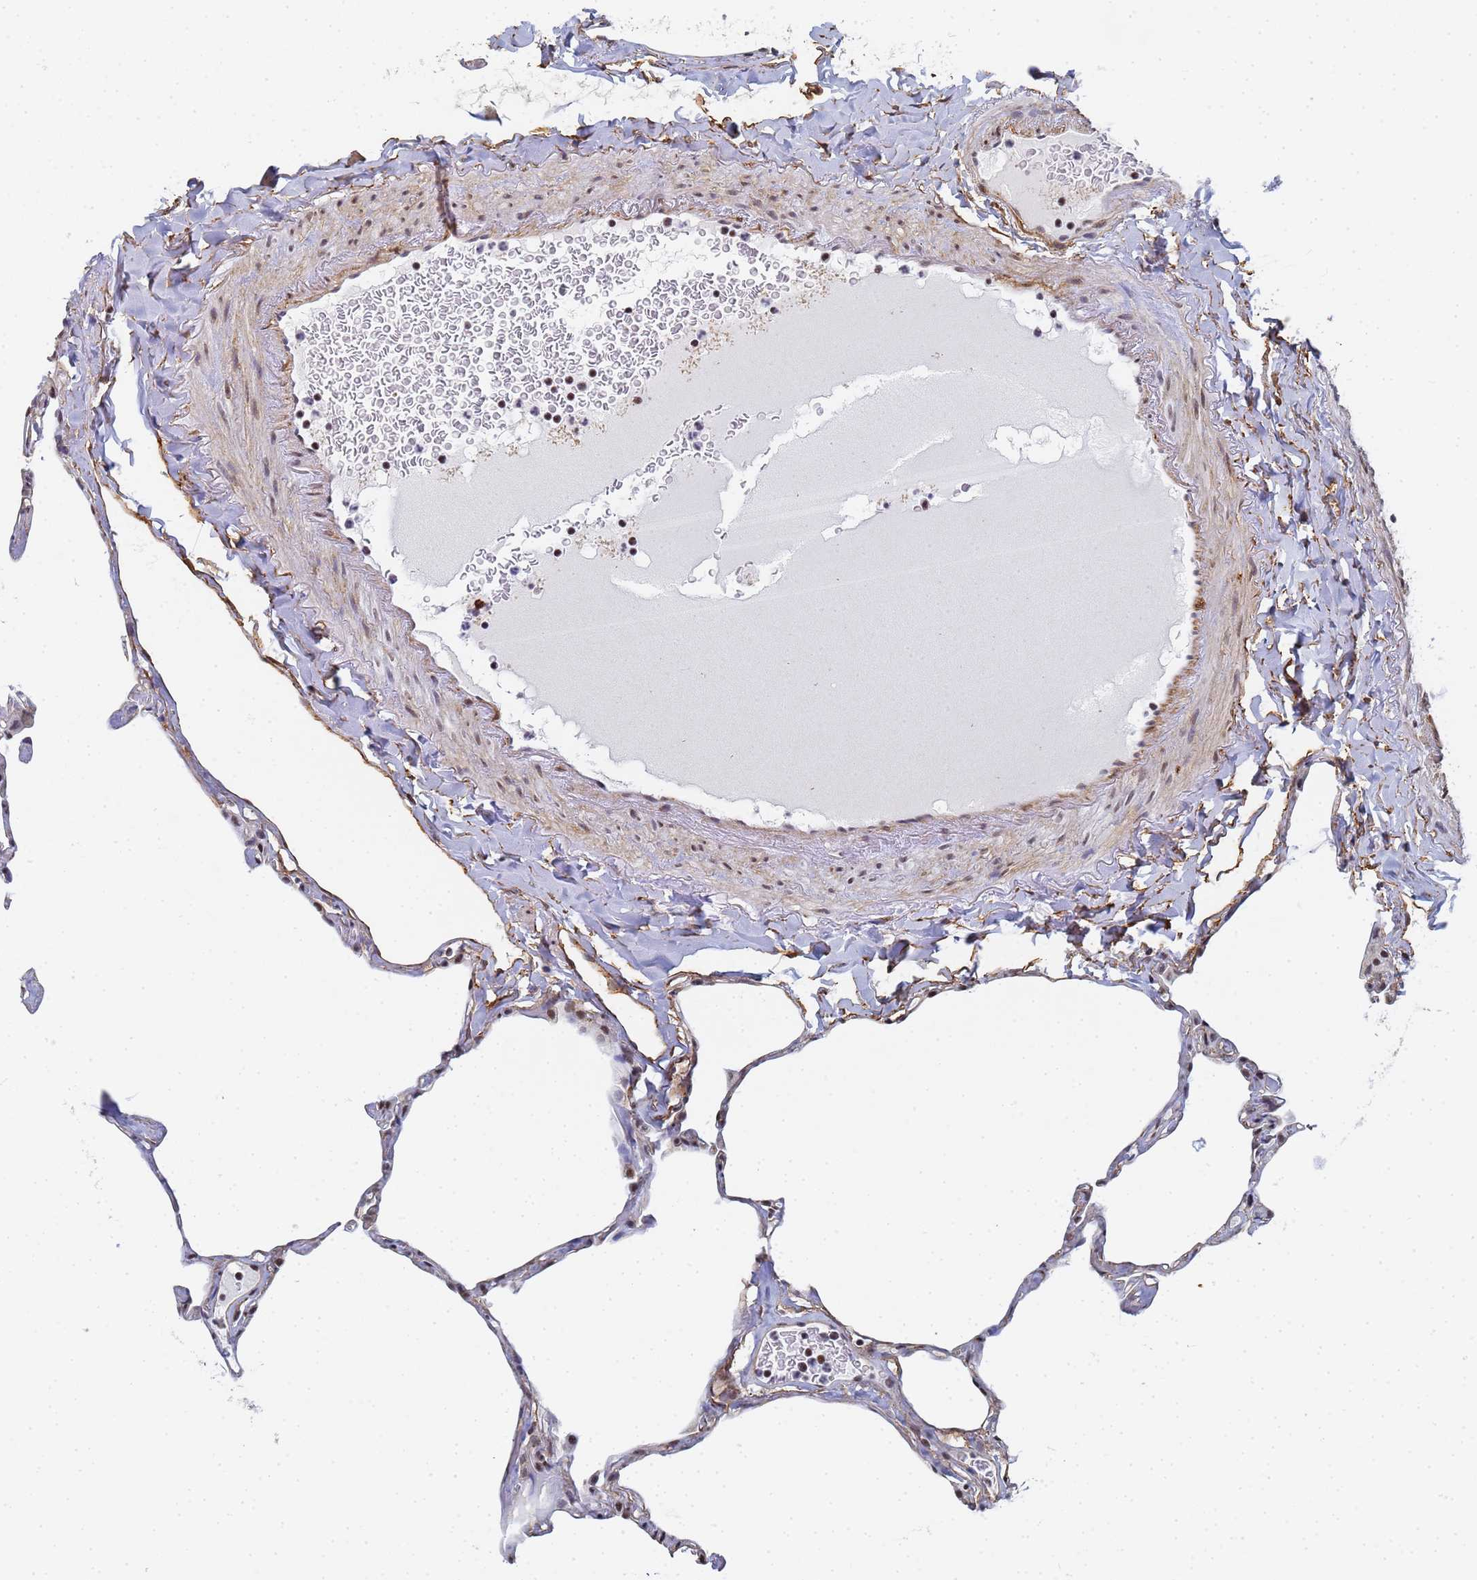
{"staining": {"intensity": "moderate", "quantity": "<25%", "location": "nuclear"}, "tissue": "lung", "cell_type": "Alveolar cells", "image_type": "normal", "snomed": [{"axis": "morphology", "description": "Normal tissue, NOS"}, {"axis": "topography", "description": "Lung"}], "caption": "Protein analysis of normal lung demonstrates moderate nuclear expression in approximately <25% of alveolar cells.", "gene": "PRRT4", "patient": {"sex": "male", "age": 65}}